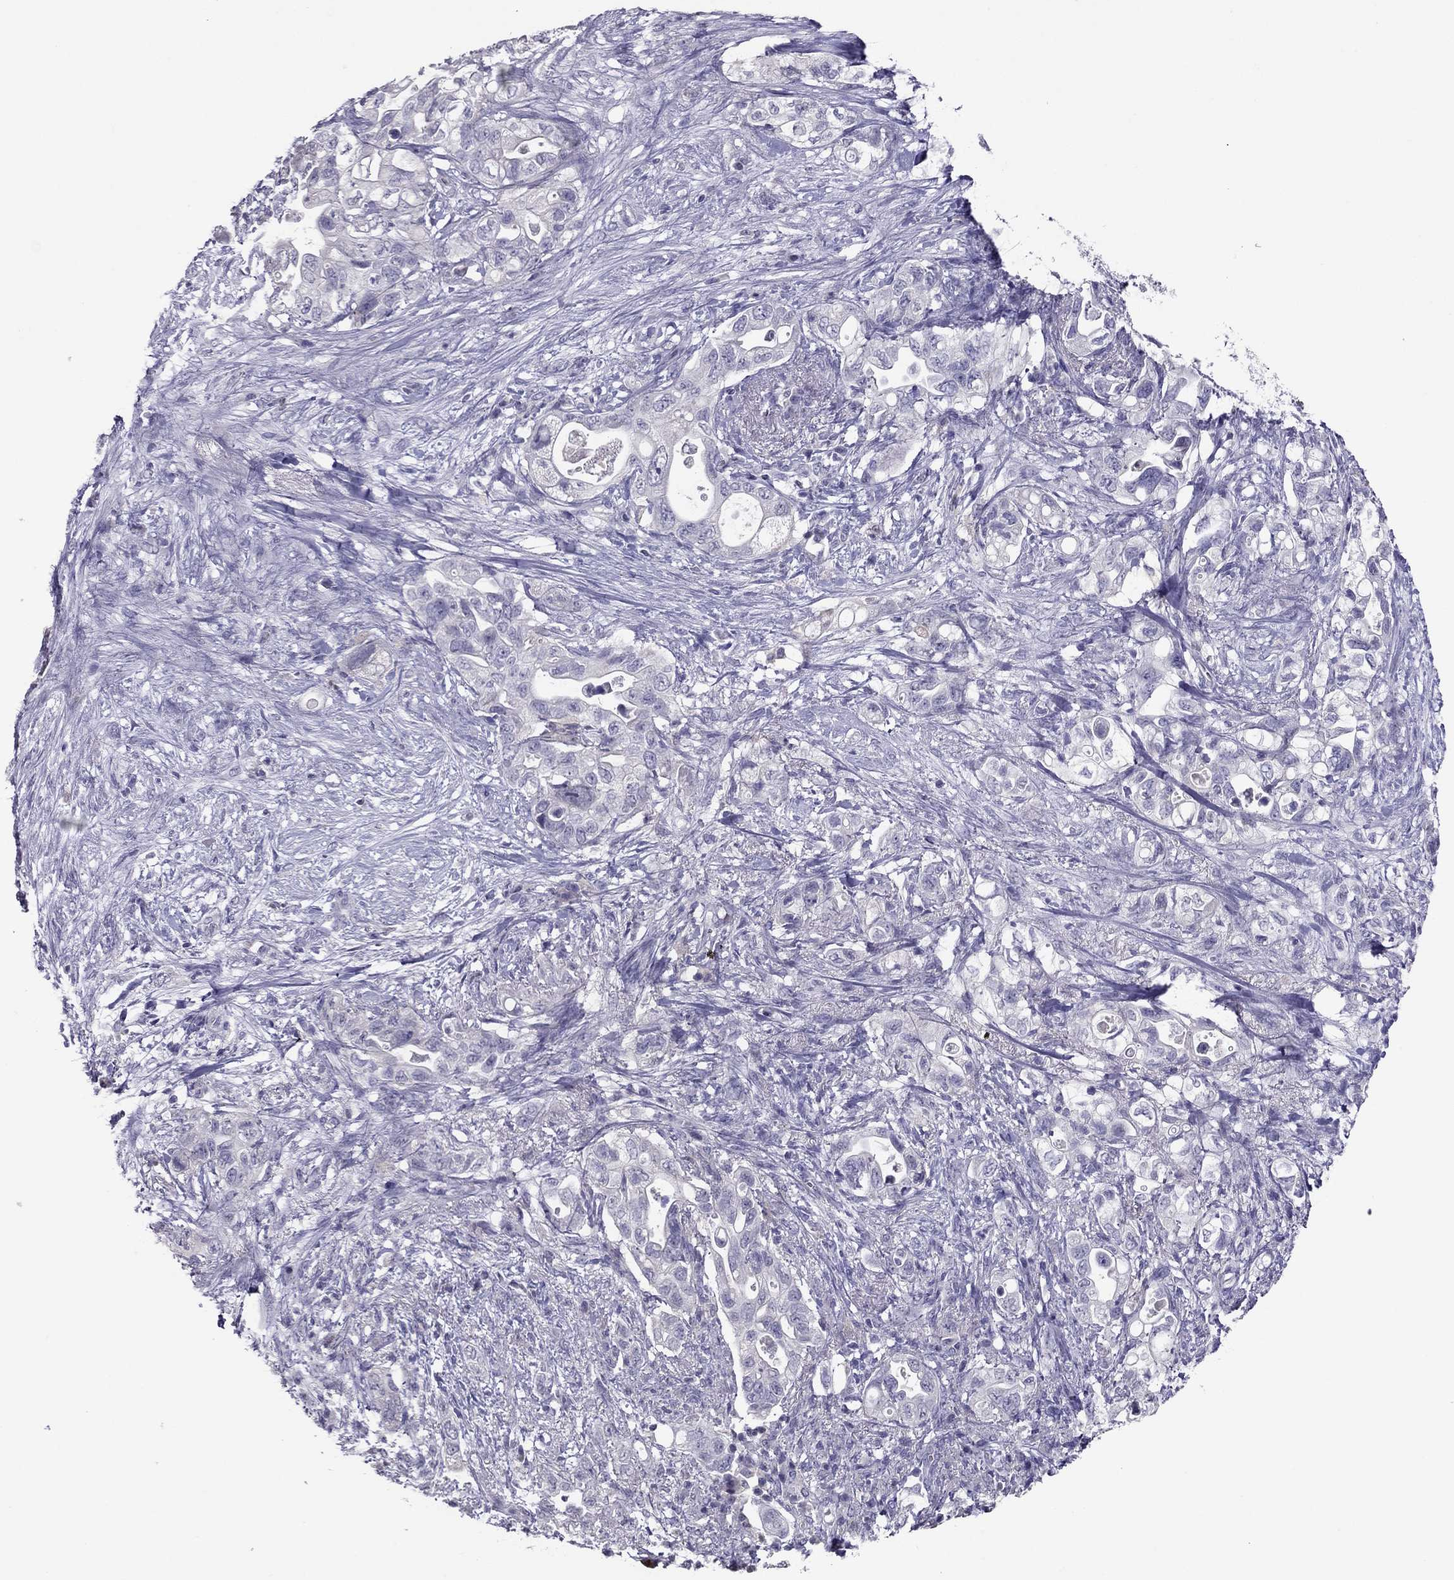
{"staining": {"intensity": "negative", "quantity": "none", "location": "none"}, "tissue": "pancreatic cancer", "cell_type": "Tumor cells", "image_type": "cancer", "snomed": [{"axis": "morphology", "description": "Adenocarcinoma, NOS"}, {"axis": "topography", "description": "Pancreas"}], "caption": "A histopathology image of pancreatic cancer (adenocarcinoma) stained for a protein exhibits no brown staining in tumor cells.", "gene": "RGS8", "patient": {"sex": "female", "age": 72}}